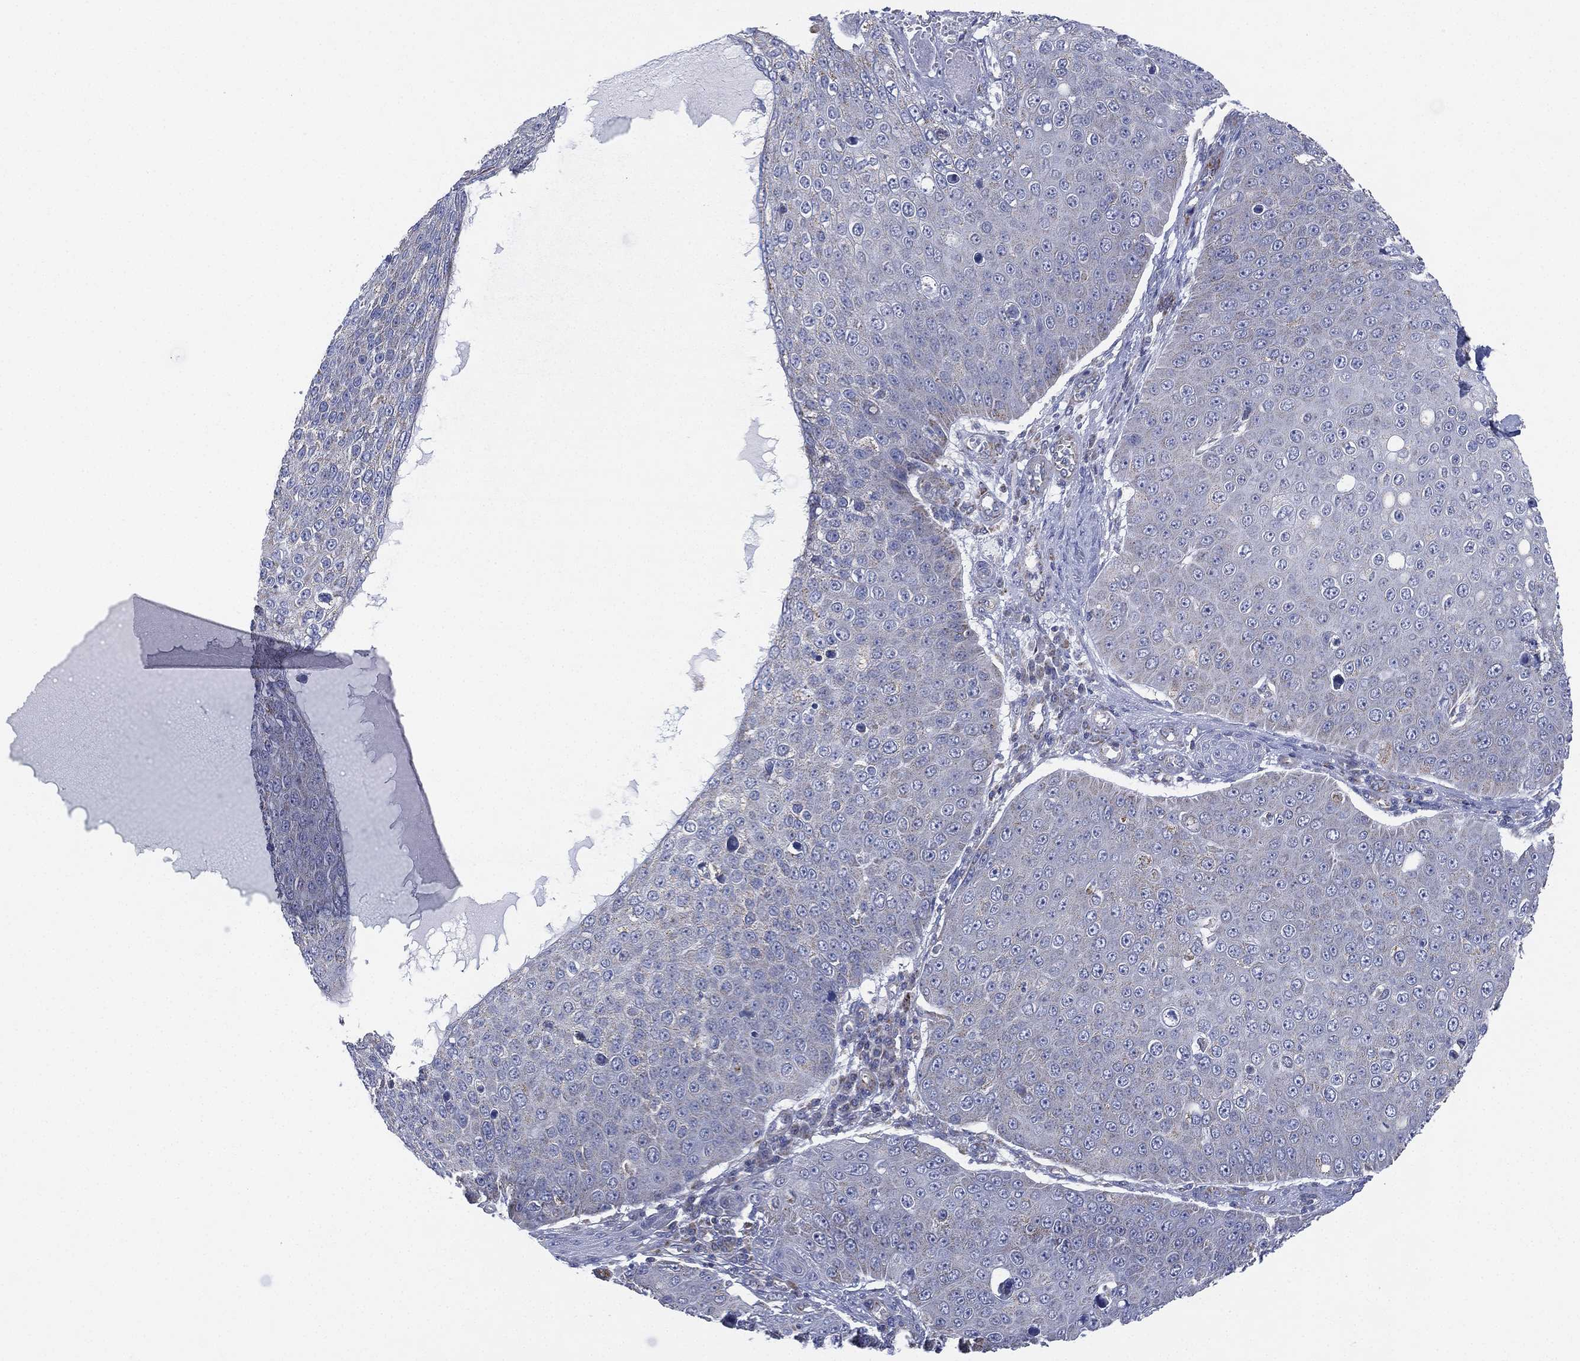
{"staining": {"intensity": "negative", "quantity": "none", "location": "none"}, "tissue": "skin cancer", "cell_type": "Tumor cells", "image_type": "cancer", "snomed": [{"axis": "morphology", "description": "Squamous cell carcinoma, NOS"}, {"axis": "topography", "description": "Skin"}], "caption": "The micrograph demonstrates no staining of tumor cells in skin squamous cell carcinoma.", "gene": "INA", "patient": {"sex": "male", "age": 71}}